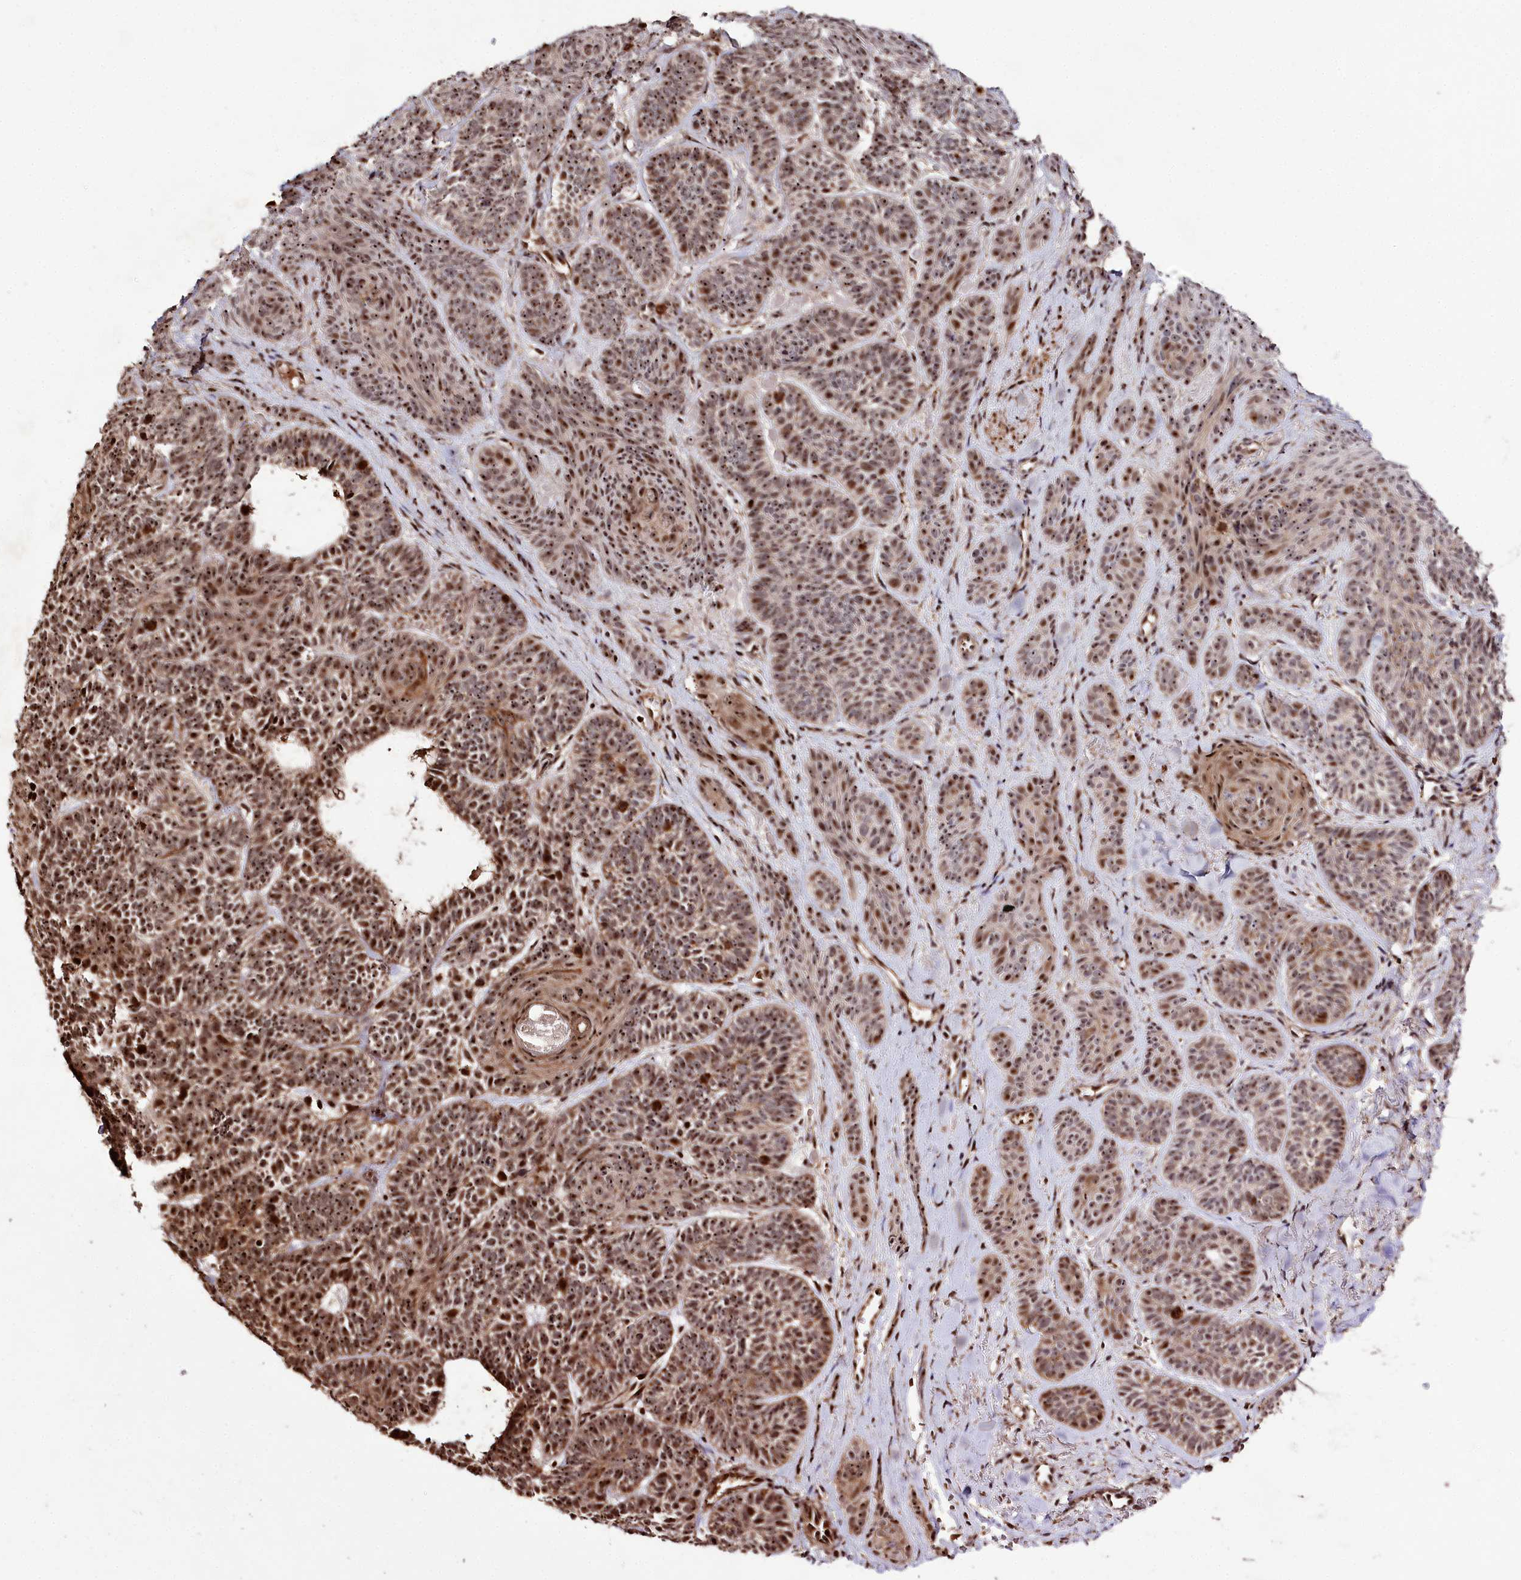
{"staining": {"intensity": "moderate", "quantity": ">75%", "location": "cytoplasmic/membranous,nuclear"}, "tissue": "skin cancer", "cell_type": "Tumor cells", "image_type": "cancer", "snomed": [{"axis": "morphology", "description": "Basal cell carcinoma"}, {"axis": "topography", "description": "Skin"}], "caption": "IHC of human basal cell carcinoma (skin) shows medium levels of moderate cytoplasmic/membranous and nuclear expression in approximately >75% of tumor cells. (DAB (3,3'-diaminobenzidine) = brown stain, brightfield microscopy at high magnification).", "gene": "DMP1", "patient": {"sex": "male", "age": 85}}